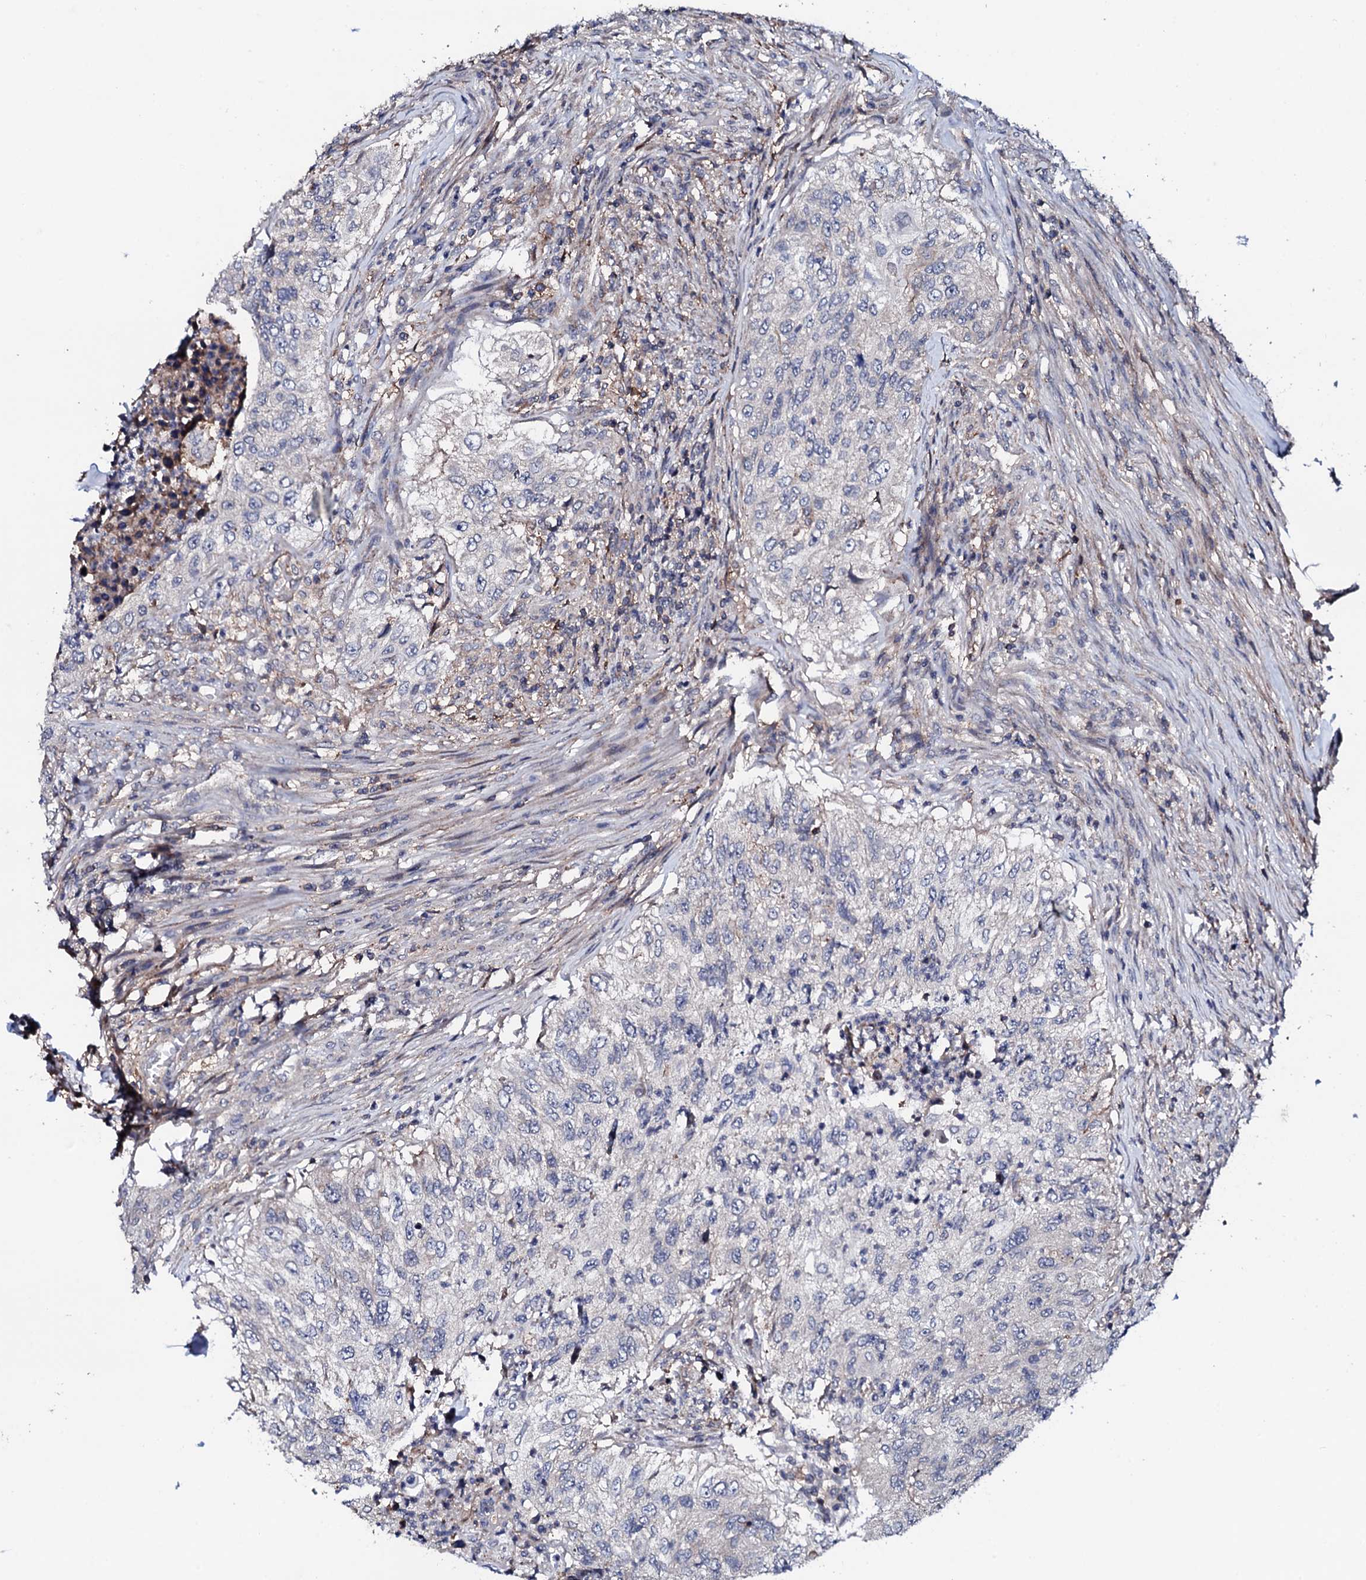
{"staining": {"intensity": "negative", "quantity": "none", "location": "none"}, "tissue": "urothelial cancer", "cell_type": "Tumor cells", "image_type": "cancer", "snomed": [{"axis": "morphology", "description": "Urothelial carcinoma, High grade"}, {"axis": "topography", "description": "Urinary bladder"}], "caption": "Urothelial cancer stained for a protein using immunohistochemistry demonstrates no staining tumor cells.", "gene": "EDC3", "patient": {"sex": "female", "age": 60}}